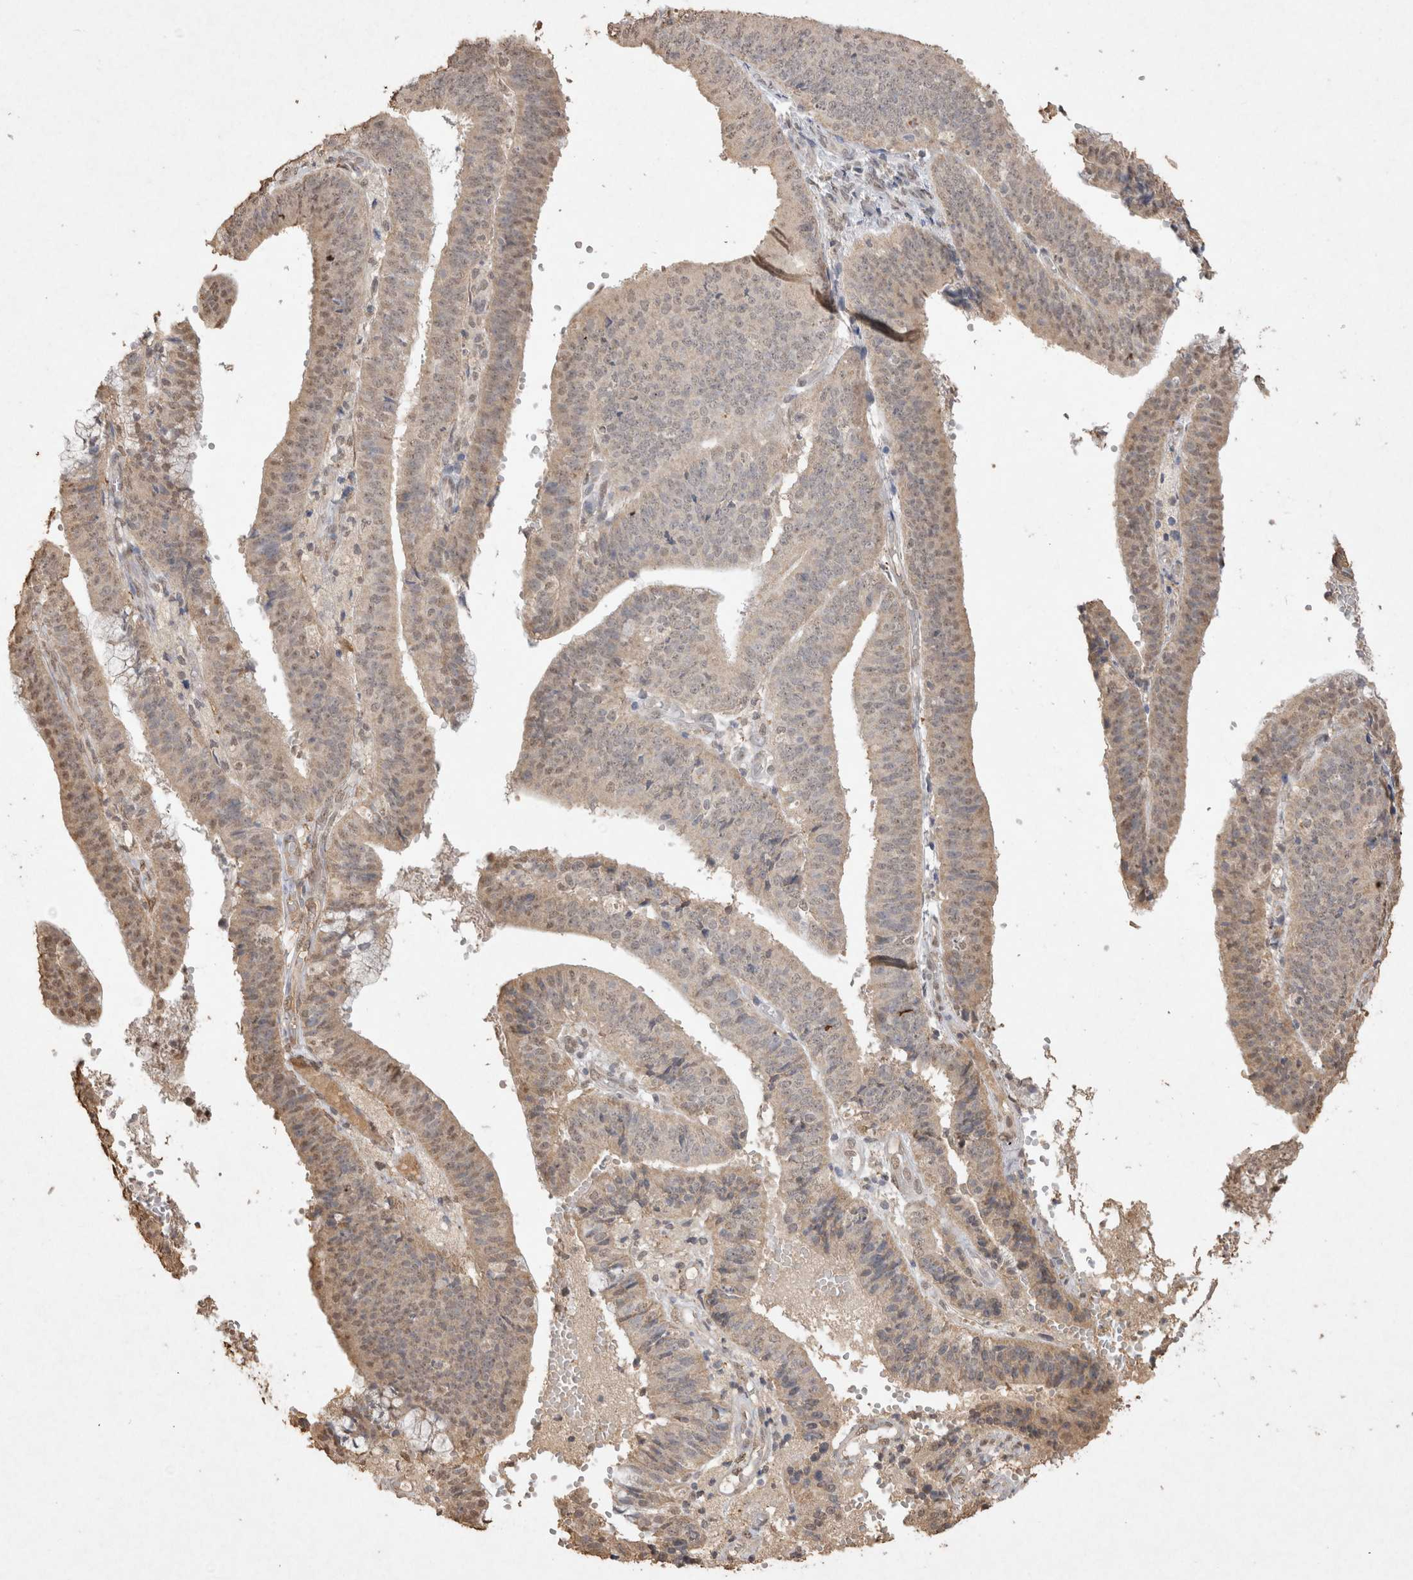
{"staining": {"intensity": "weak", "quantity": "<25%", "location": "nuclear"}, "tissue": "endometrial cancer", "cell_type": "Tumor cells", "image_type": "cancer", "snomed": [{"axis": "morphology", "description": "Adenocarcinoma, NOS"}, {"axis": "topography", "description": "Endometrium"}], "caption": "Histopathology image shows no significant protein expression in tumor cells of adenocarcinoma (endometrial). (Brightfield microscopy of DAB immunohistochemistry at high magnification).", "gene": "MLX", "patient": {"sex": "female", "age": 63}}